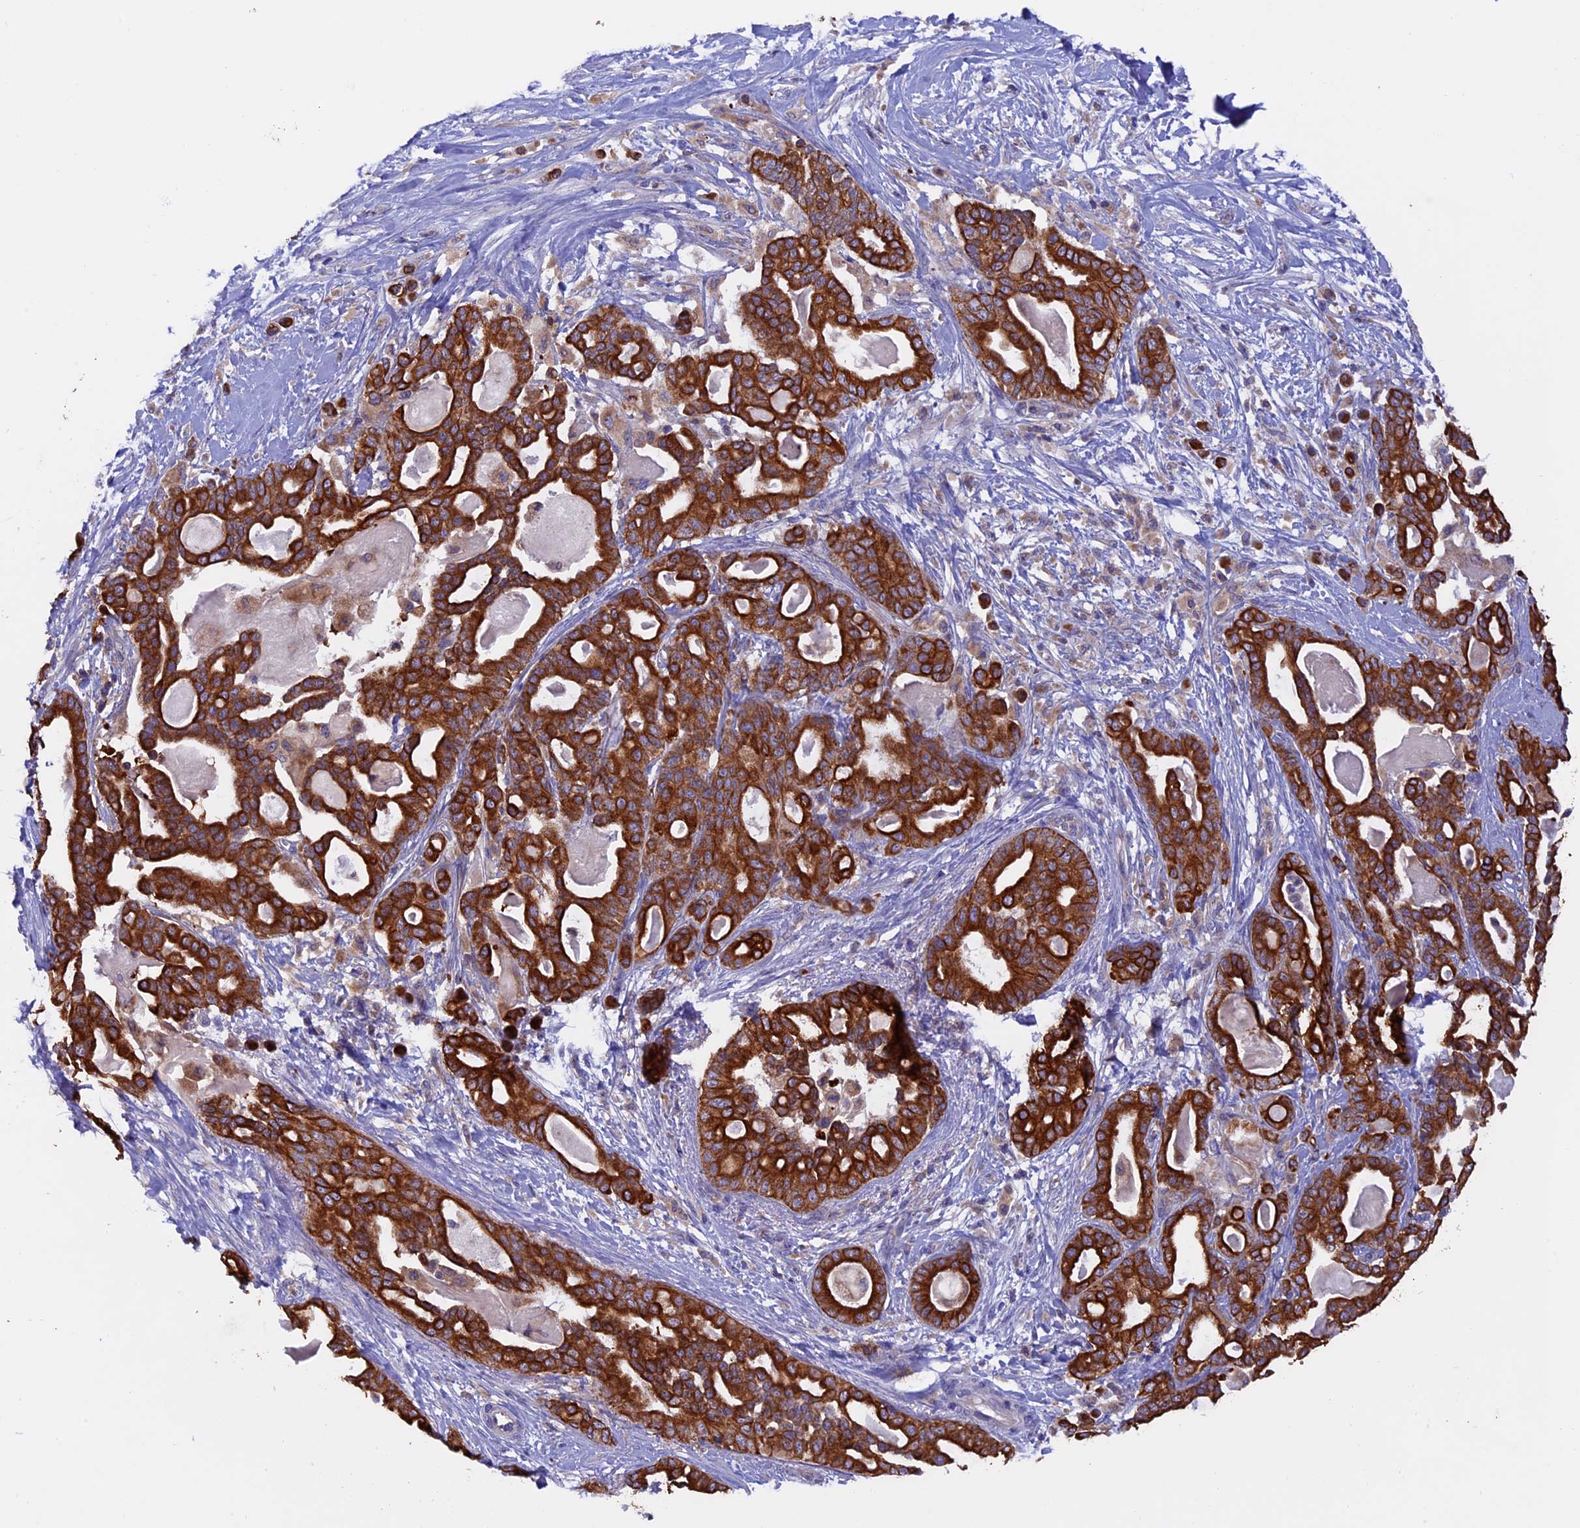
{"staining": {"intensity": "strong", "quantity": ">75%", "location": "cytoplasmic/membranous"}, "tissue": "pancreatic cancer", "cell_type": "Tumor cells", "image_type": "cancer", "snomed": [{"axis": "morphology", "description": "Adenocarcinoma, NOS"}, {"axis": "topography", "description": "Pancreas"}], "caption": "The photomicrograph shows immunohistochemical staining of pancreatic adenocarcinoma. There is strong cytoplasmic/membranous staining is appreciated in about >75% of tumor cells. (DAB = brown stain, brightfield microscopy at high magnification).", "gene": "PTPN9", "patient": {"sex": "male", "age": 63}}